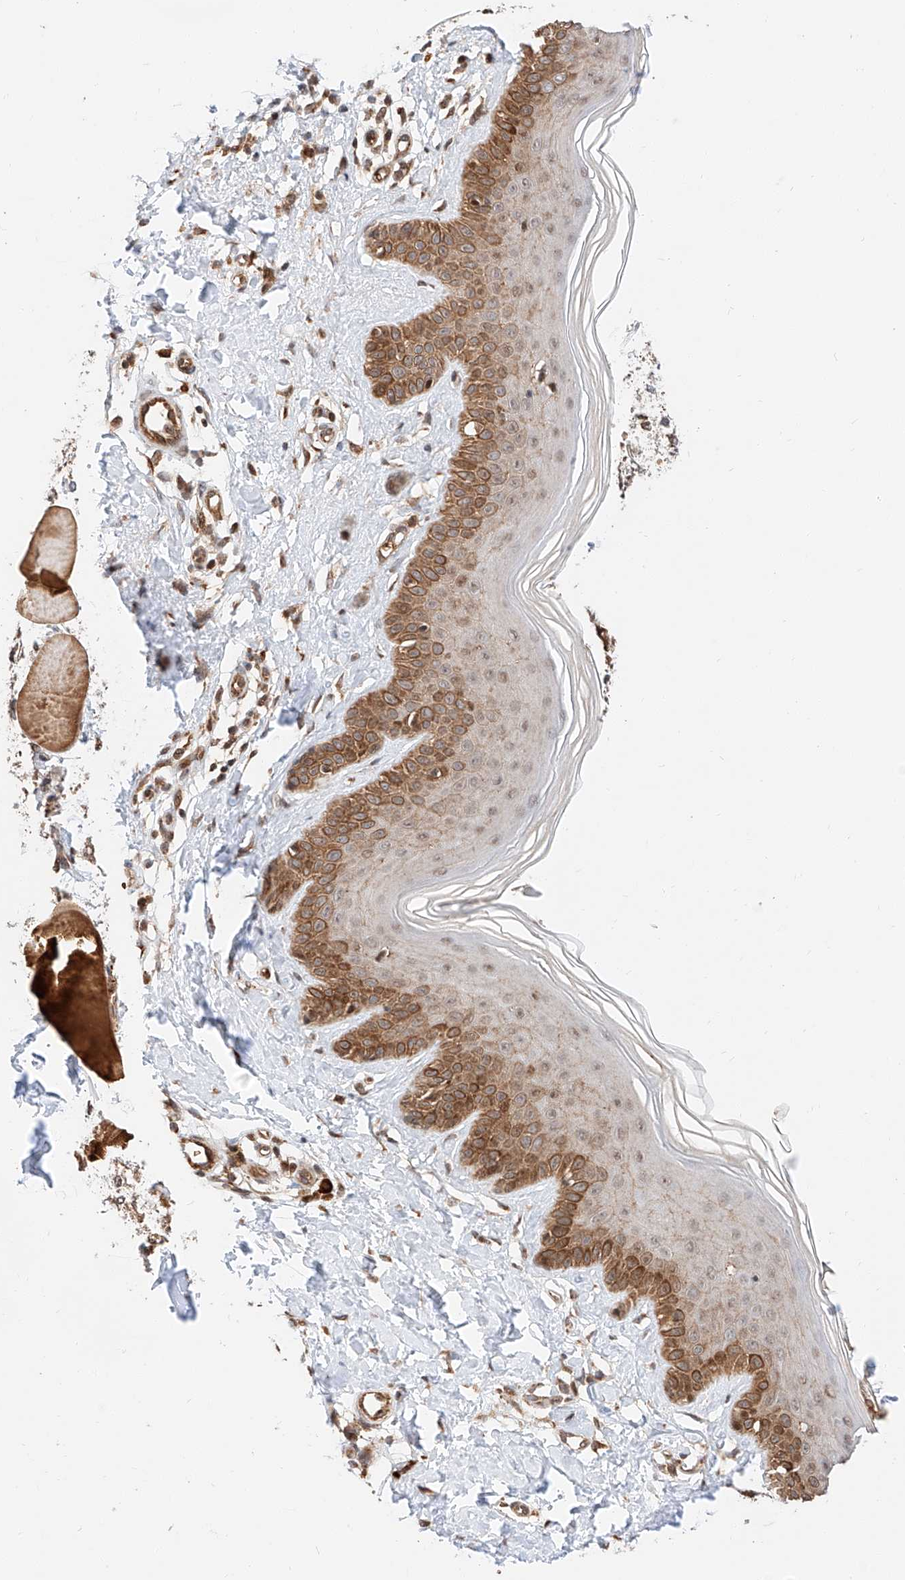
{"staining": {"intensity": "moderate", "quantity": ">75%", "location": "cytoplasmic/membranous"}, "tissue": "skin", "cell_type": "Fibroblasts", "image_type": "normal", "snomed": [{"axis": "morphology", "description": "Normal tissue, NOS"}, {"axis": "topography", "description": "Skin"}], "caption": "Protein staining of normal skin exhibits moderate cytoplasmic/membranous positivity in about >75% of fibroblasts.", "gene": "THTPA", "patient": {"sex": "male", "age": 52}}